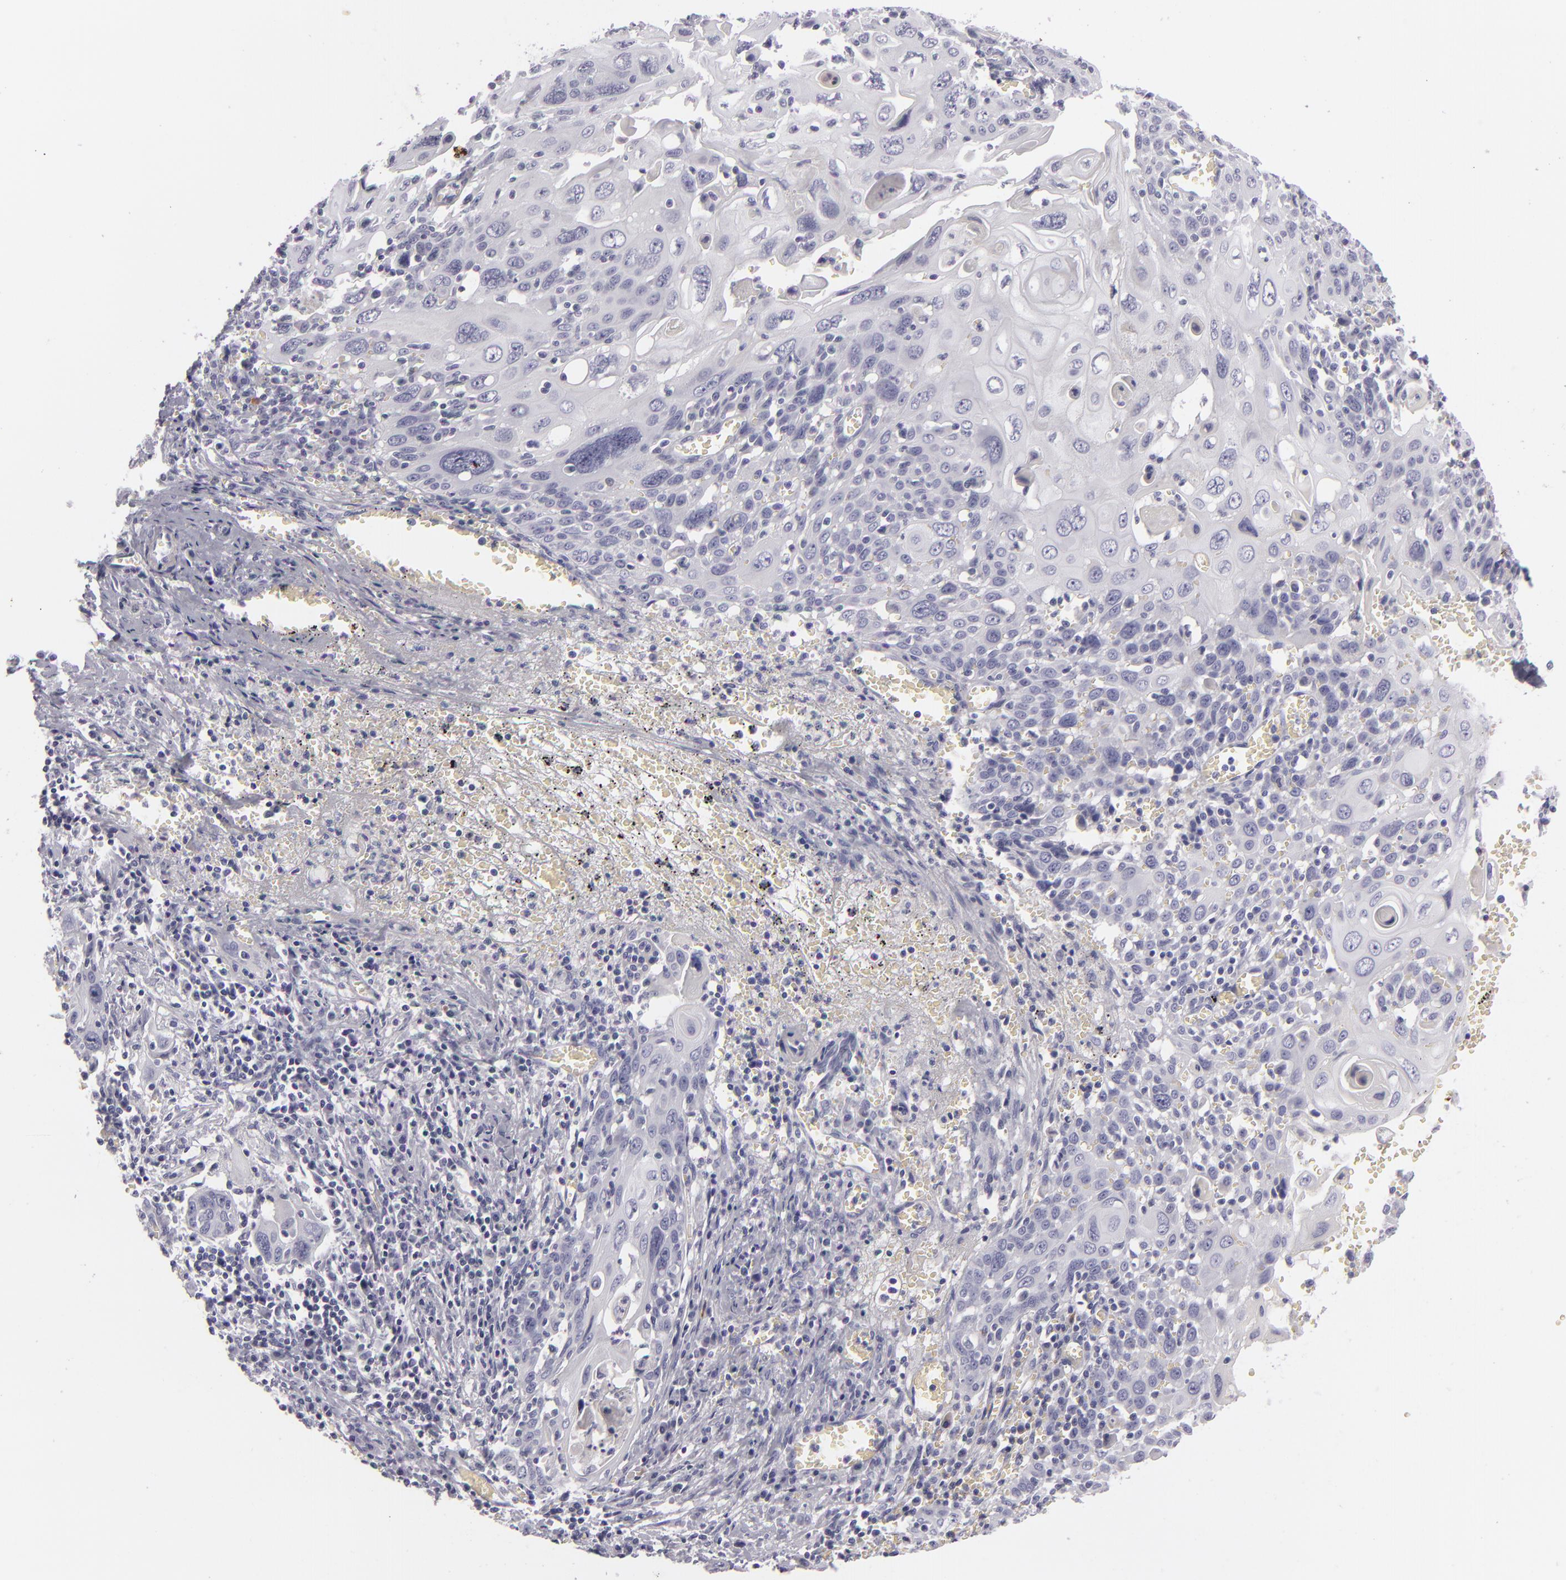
{"staining": {"intensity": "negative", "quantity": "none", "location": "none"}, "tissue": "cervical cancer", "cell_type": "Tumor cells", "image_type": "cancer", "snomed": [{"axis": "morphology", "description": "Squamous cell carcinoma, NOS"}, {"axis": "topography", "description": "Cervix"}], "caption": "Human cervical squamous cell carcinoma stained for a protein using immunohistochemistry (IHC) shows no positivity in tumor cells.", "gene": "CDX2", "patient": {"sex": "female", "age": 54}}